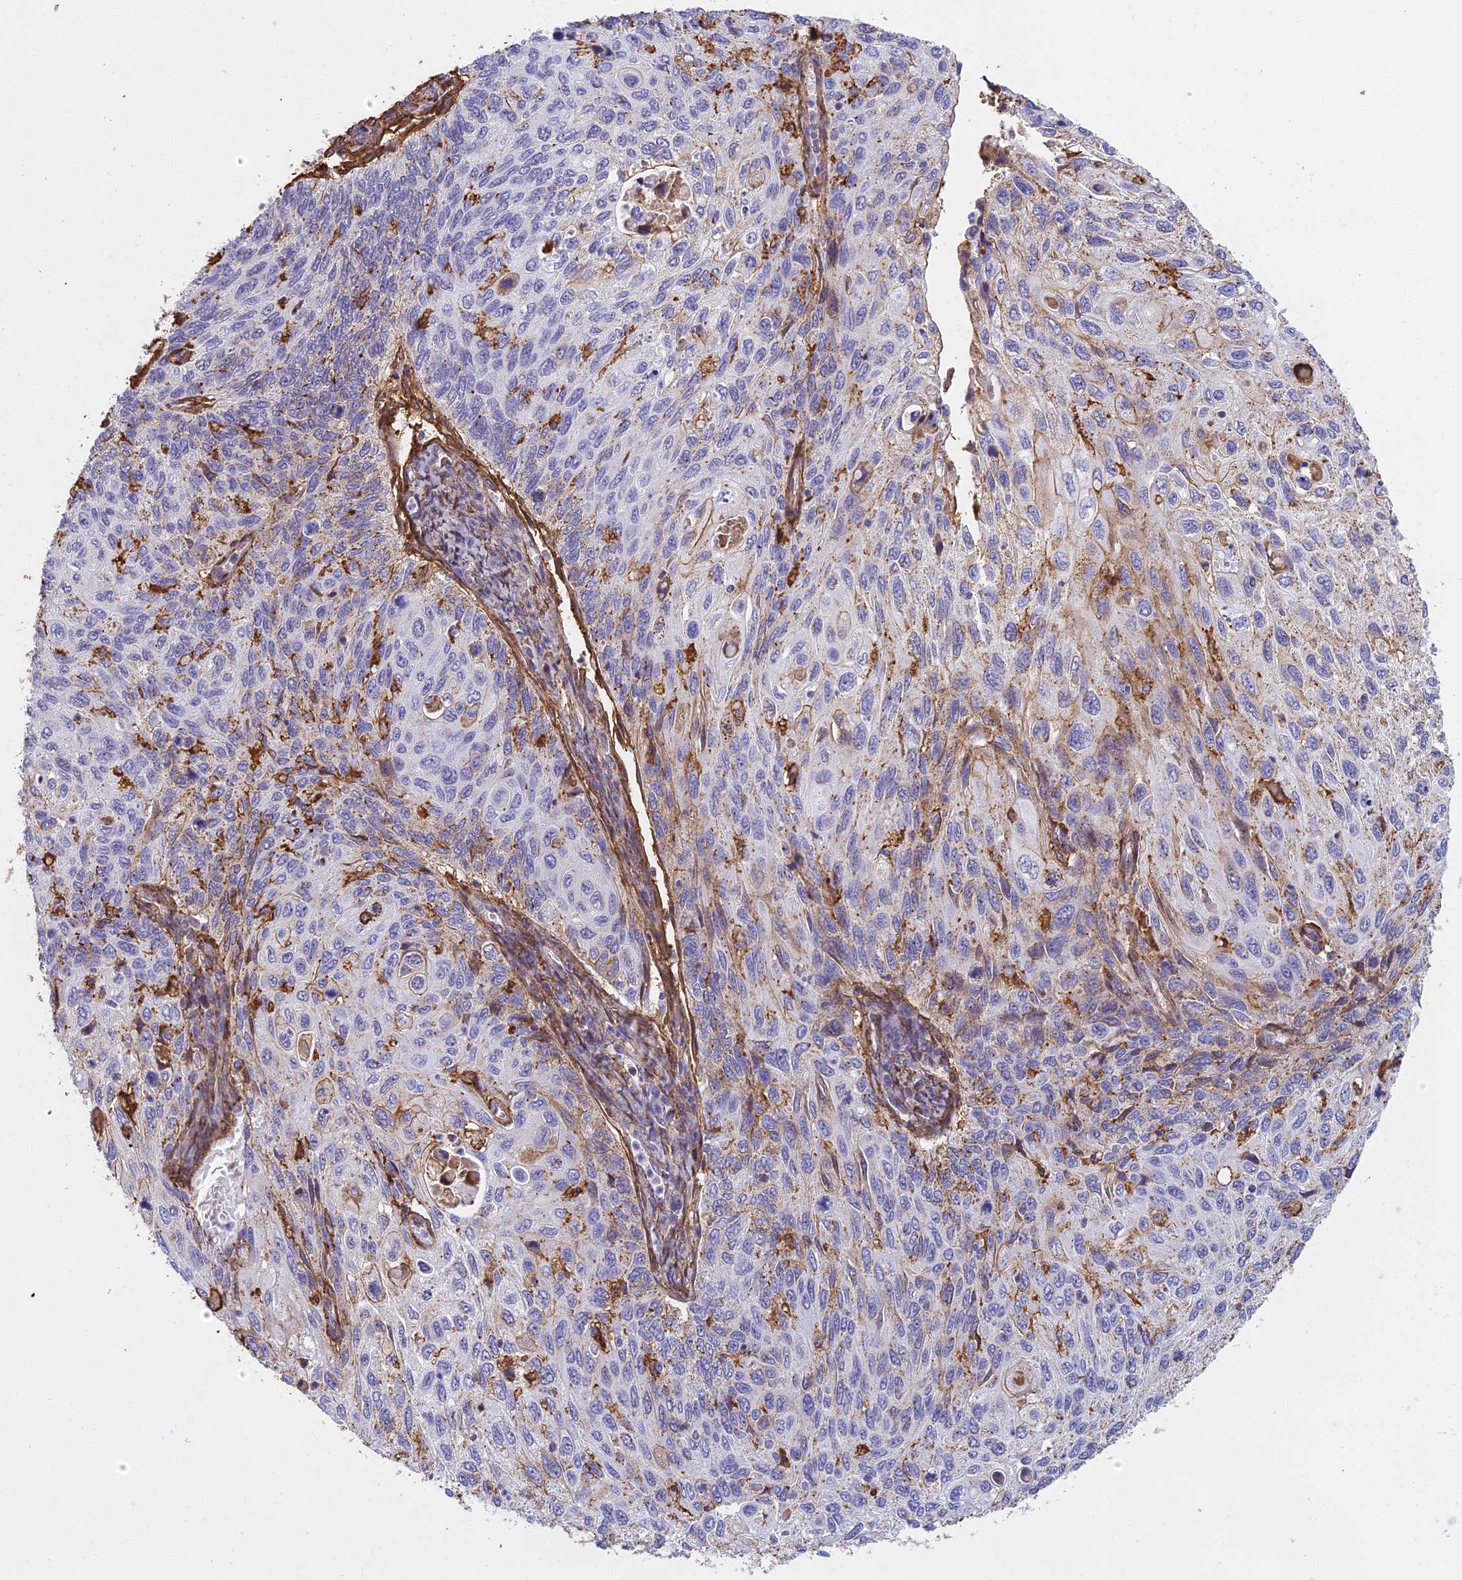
{"staining": {"intensity": "weak", "quantity": "<25%", "location": "cytoplasmic/membranous"}, "tissue": "cervical cancer", "cell_type": "Tumor cells", "image_type": "cancer", "snomed": [{"axis": "morphology", "description": "Squamous cell carcinoma, NOS"}, {"axis": "topography", "description": "Cervix"}], "caption": "Tumor cells show no significant protein positivity in squamous cell carcinoma (cervical).", "gene": "TMEM255B", "patient": {"sex": "female", "age": 70}}